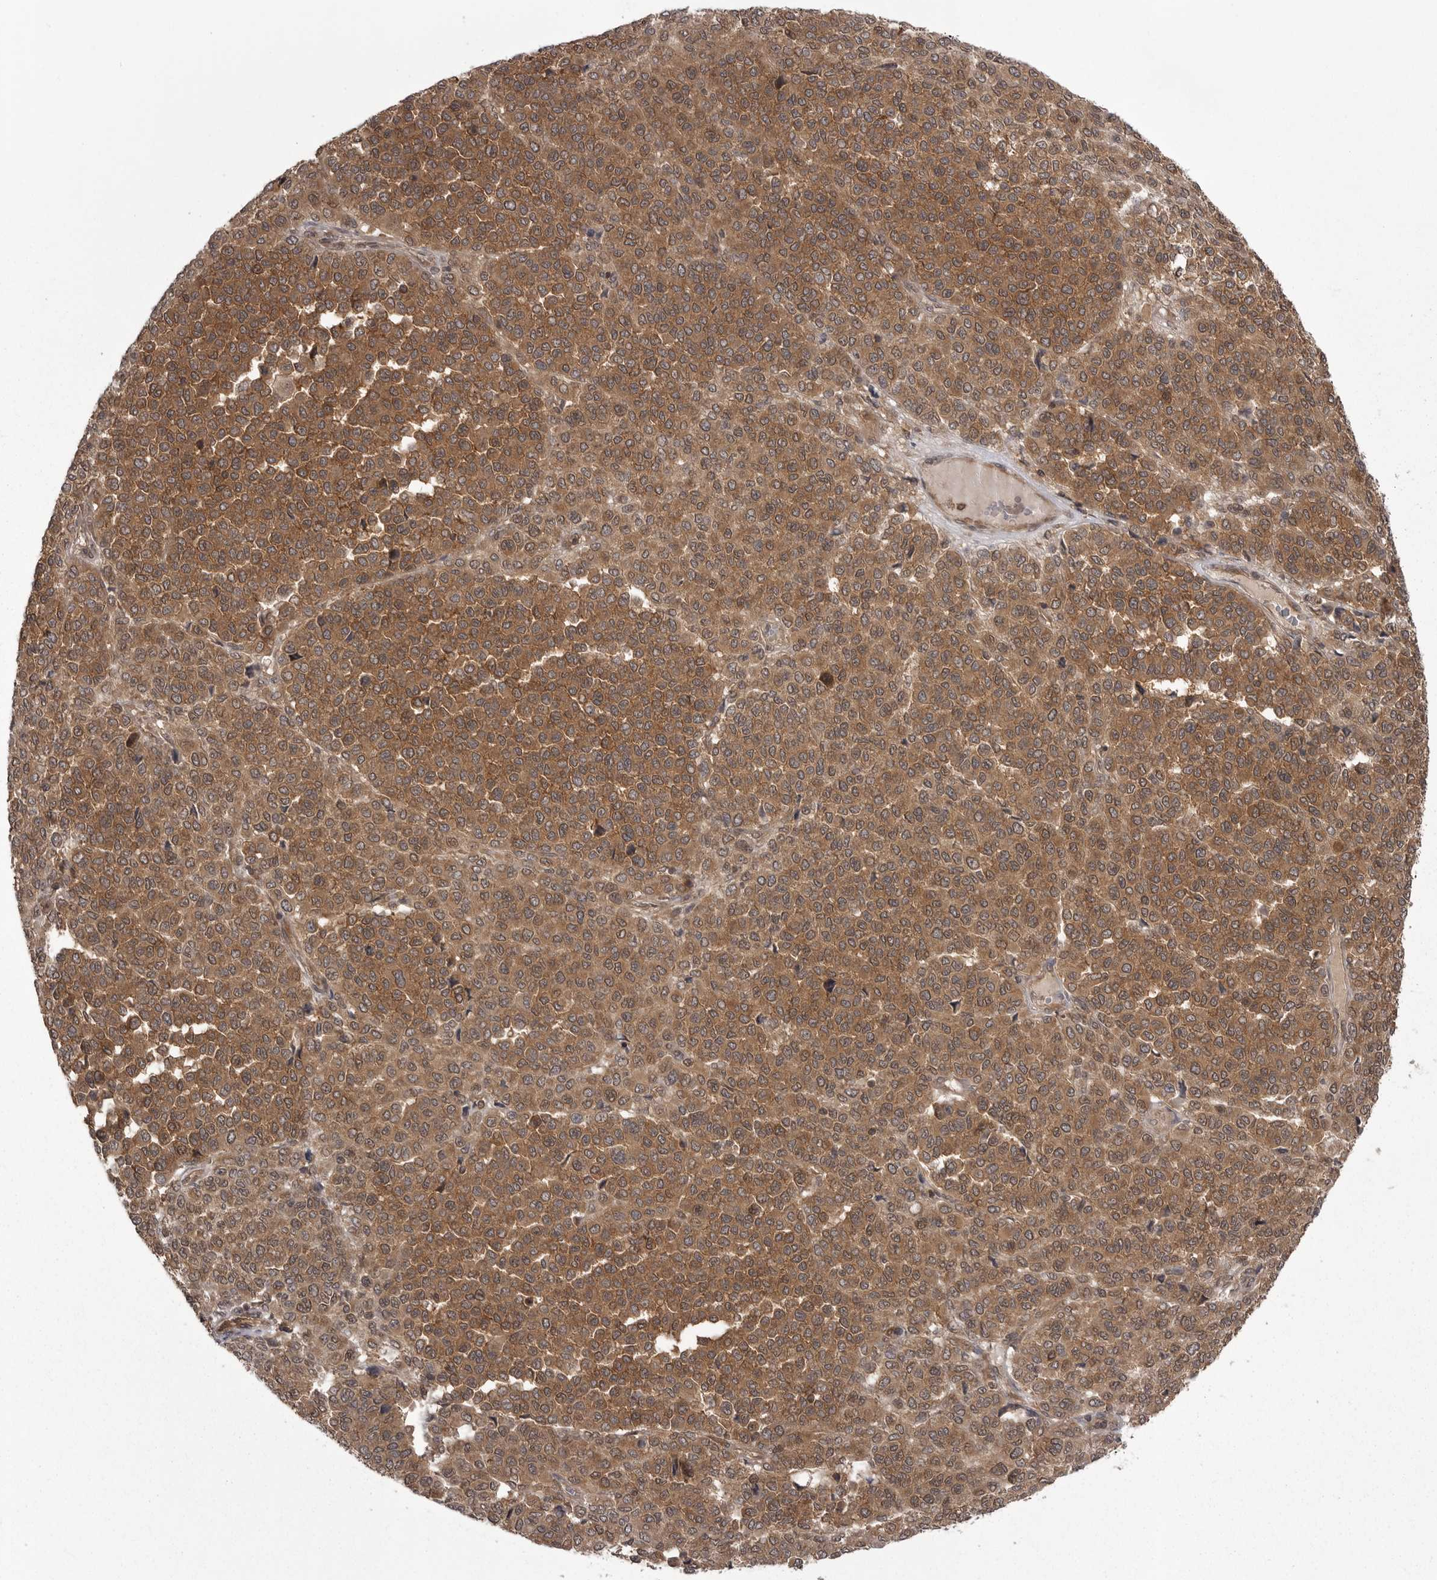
{"staining": {"intensity": "moderate", "quantity": ">75%", "location": "cytoplasmic/membranous"}, "tissue": "melanoma", "cell_type": "Tumor cells", "image_type": "cancer", "snomed": [{"axis": "morphology", "description": "Malignant melanoma, Metastatic site"}, {"axis": "topography", "description": "Pancreas"}], "caption": "Human melanoma stained with a protein marker displays moderate staining in tumor cells.", "gene": "STK24", "patient": {"sex": "female", "age": 30}}